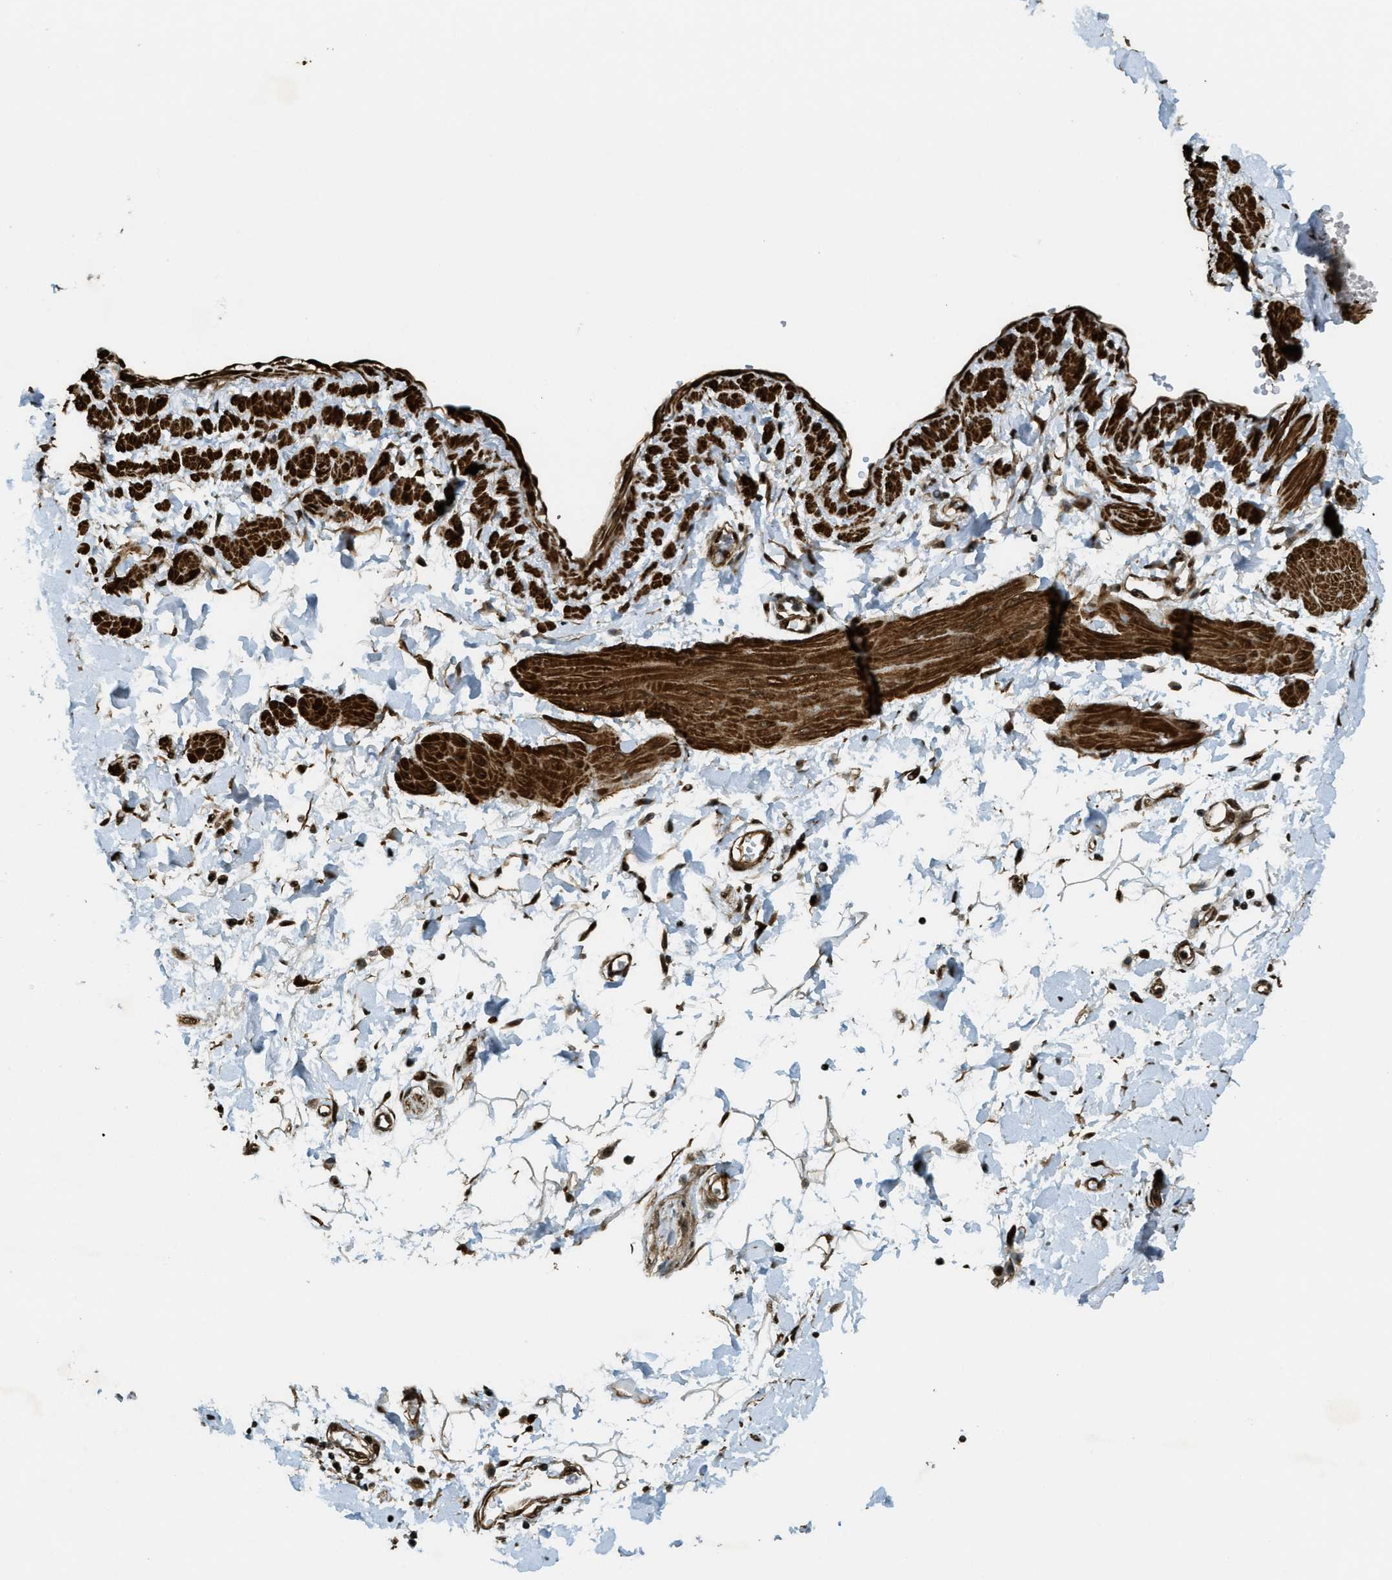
{"staining": {"intensity": "strong", "quantity": ">75%", "location": "nuclear"}, "tissue": "adipose tissue", "cell_type": "Adipocytes", "image_type": "normal", "snomed": [{"axis": "morphology", "description": "Normal tissue, NOS"}, {"axis": "morphology", "description": "Adenocarcinoma, NOS"}, {"axis": "topography", "description": "Duodenum"}, {"axis": "topography", "description": "Peripheral nerve tissue"}], "caption": "A brown stain shows strong nuclear staining of a protein in adipocytes of benign human adipose tissue.", "gene": "CFAP36", "patient": {"sex": "female", "age": 60}}